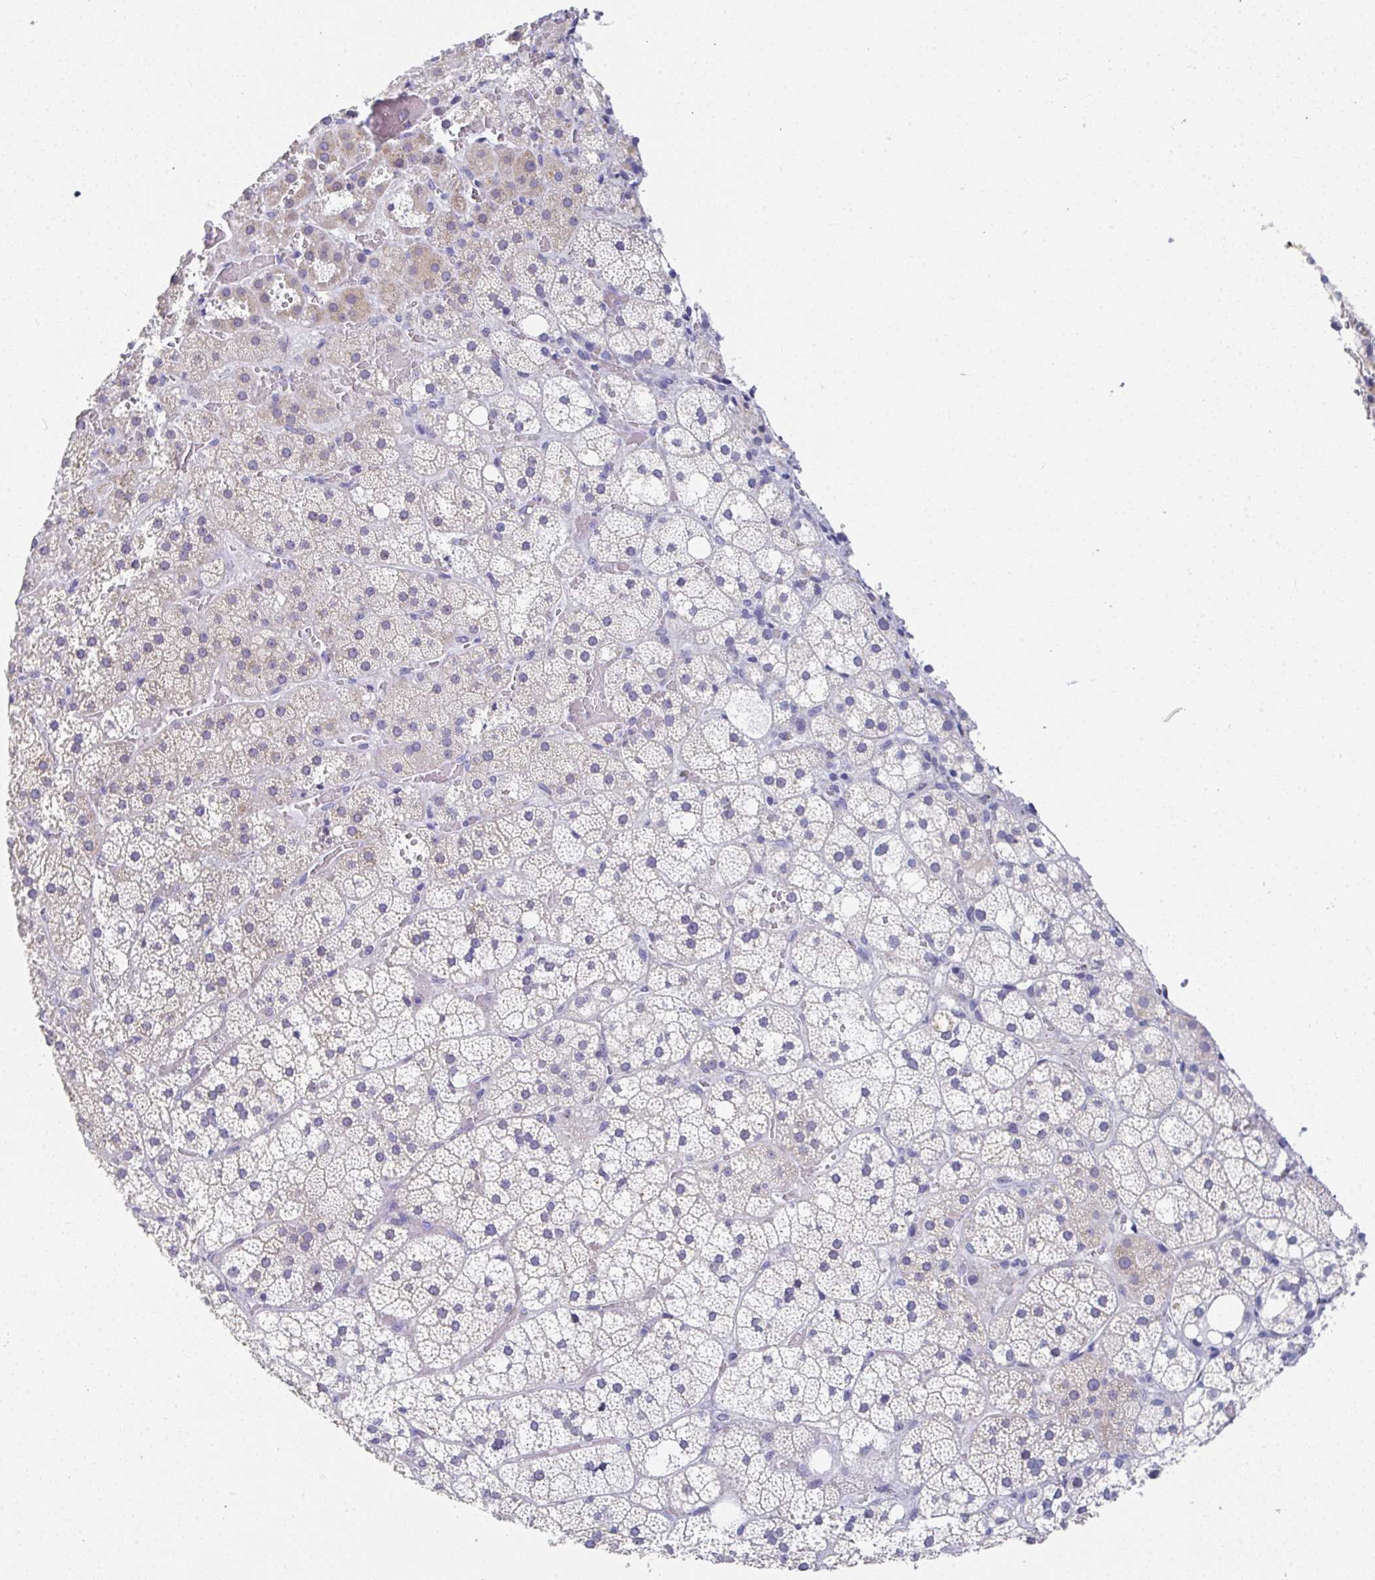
{"staining": {"intensity": "negative", "quantity": "none", "location": "none"}, "tissue": "adrenal gland", "cell_type": "Glandular cells", "image_type": "normal", "snomed": [{"axis": "morphology", "description": "Normal tissue, NOS"}, {"axis": "topography", "description": "Adrenal gland"}], "caption": "DAB (3,3'-diaminobenzidine) immunohistochemical staining of unremarkable human adrenal gland displays no significant positivity in glandular cells.", "gene": "TNFRSF8", "patient": {"sex": "male", "age": 53}}